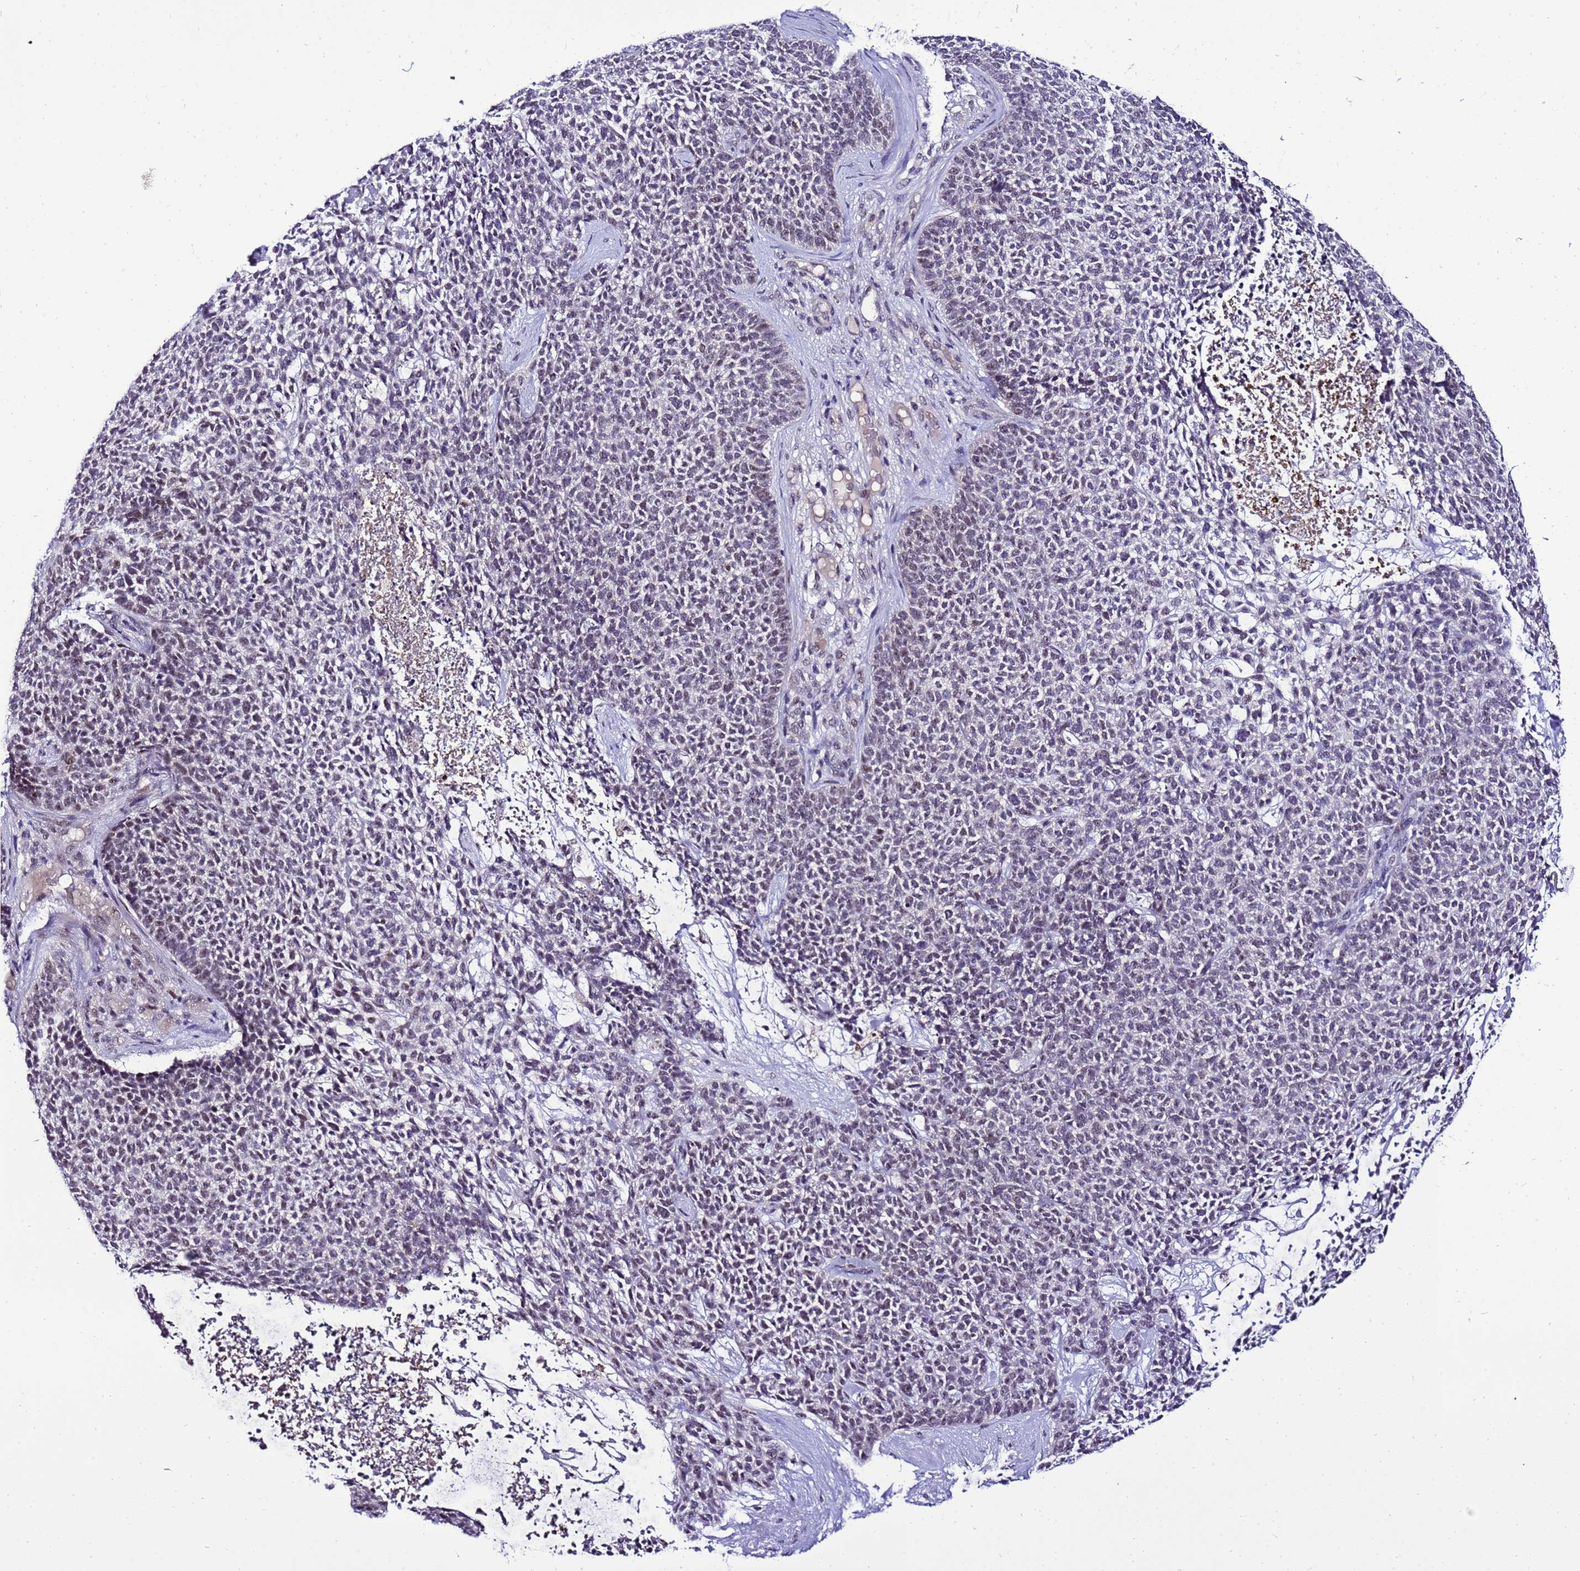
{"staining": {"intensity": "moderate", "quantity": "<25%", "location": "nuclear"}, "tissue": "skin cancer", "cell_type": "Tumor cells", "image_type": "cancer", "snomed": [{"axis": "morphology", "description": "Basal cell carcinoma"}, {"axis": "topography", "description": "Skin"}], "caption": "Skin cancer (basal cell carcinoma) stained with a protein marker displays moderate staining in tumor cells.", "gene": "C19orf47", "patient": {"sex": "female", "age": 84}}